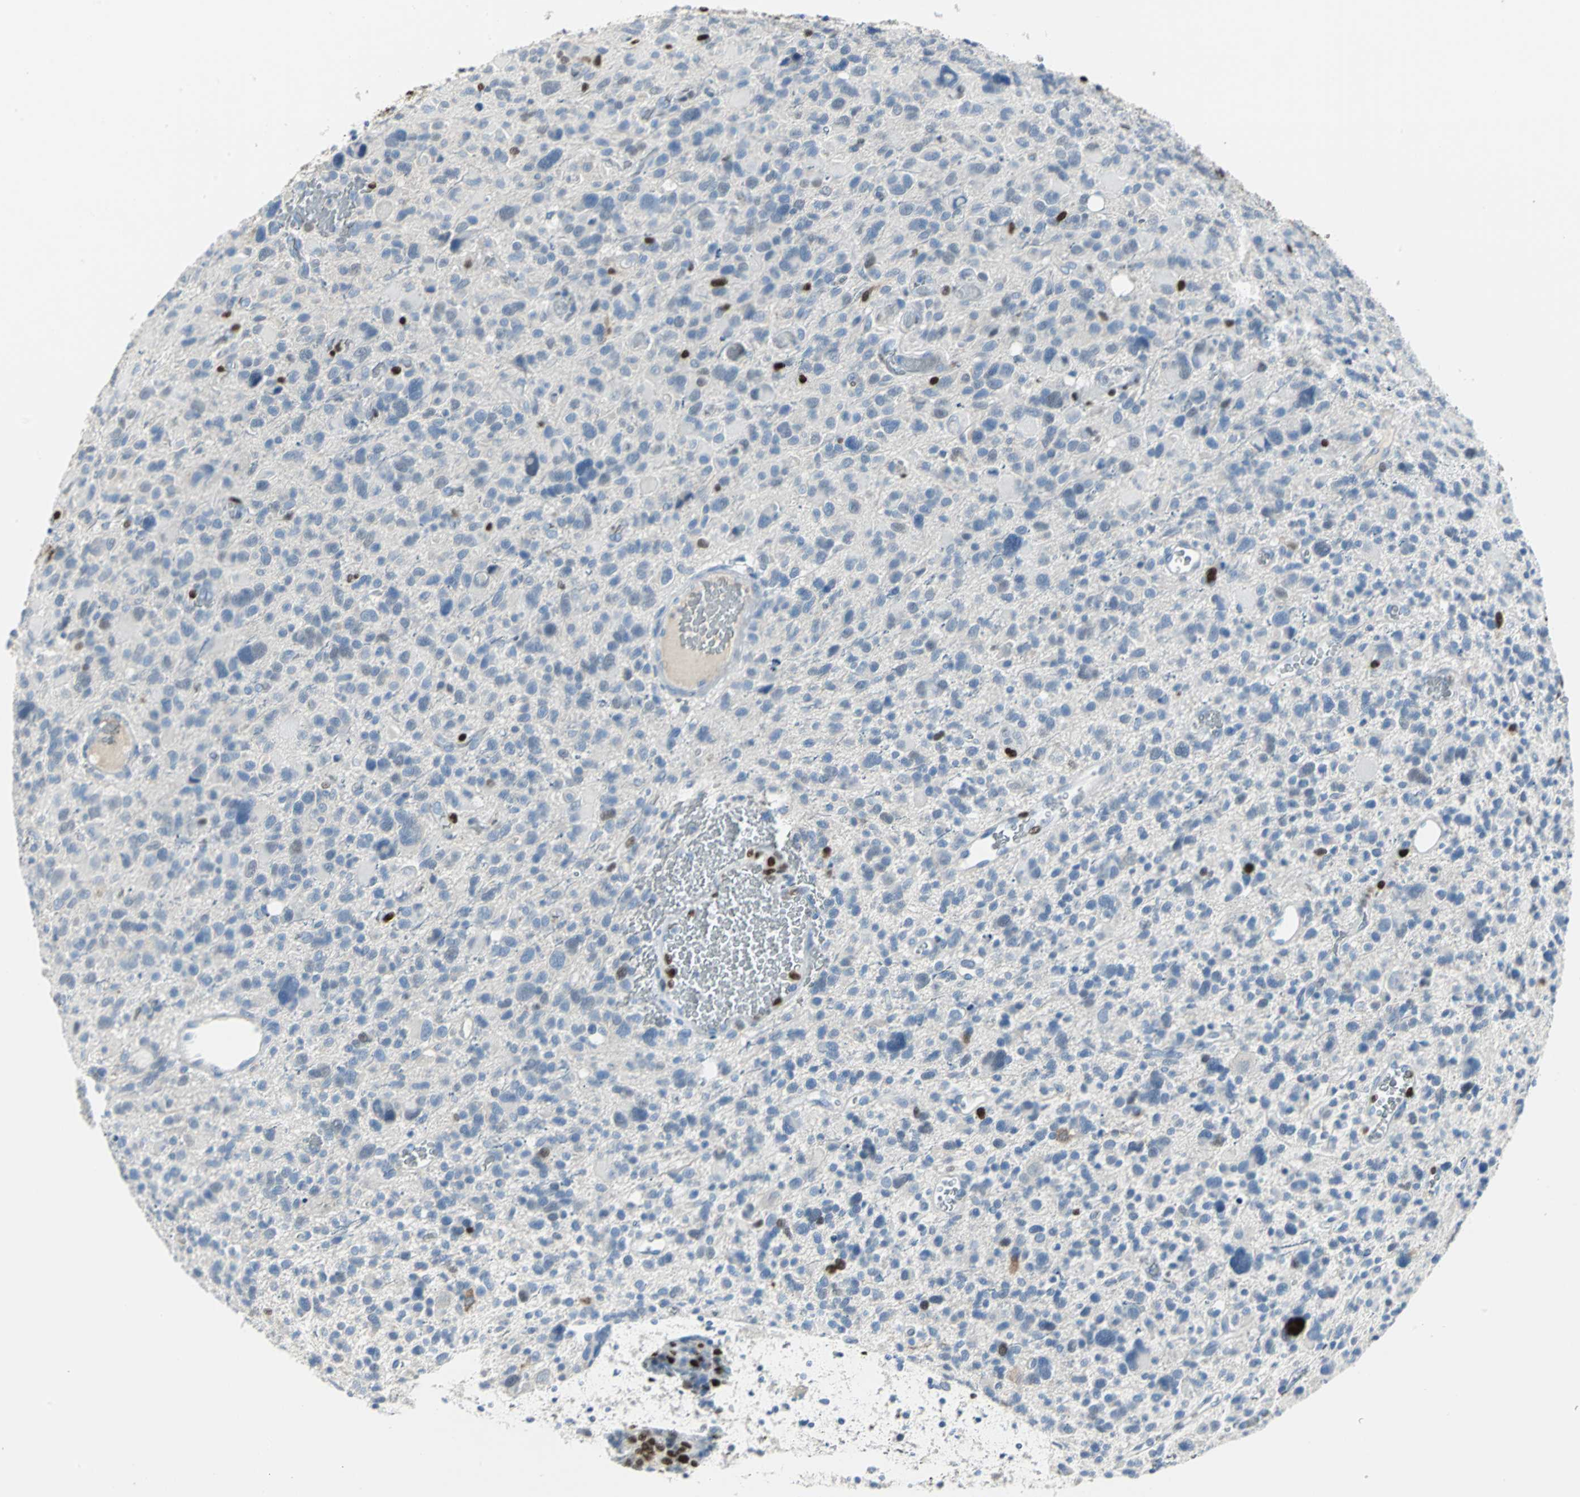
{"staining": {"intensity": "strong", "quantity": "<25%", "location": "nuclear"}, "tissue": "glioma", "cell_type": "Tumor cells", "image_type": "cancer", "snomed": [{"axis": "morphology", "description": "Glioma, malignant, High grade"}, {"axis": "topography", "description": "Brain"}], "caption": "High-magnification brightfield microscopy of malignant high-grade glioma stained with DAB (3,3'-diaminobenzidine) (brown) and counterstained with hematoxylin (blue). tumor cells exhibit strong nuclear staining is present in about<25% of cells.", "gene": "MCM4", "patient": {"sex": "male", "age": 48}}